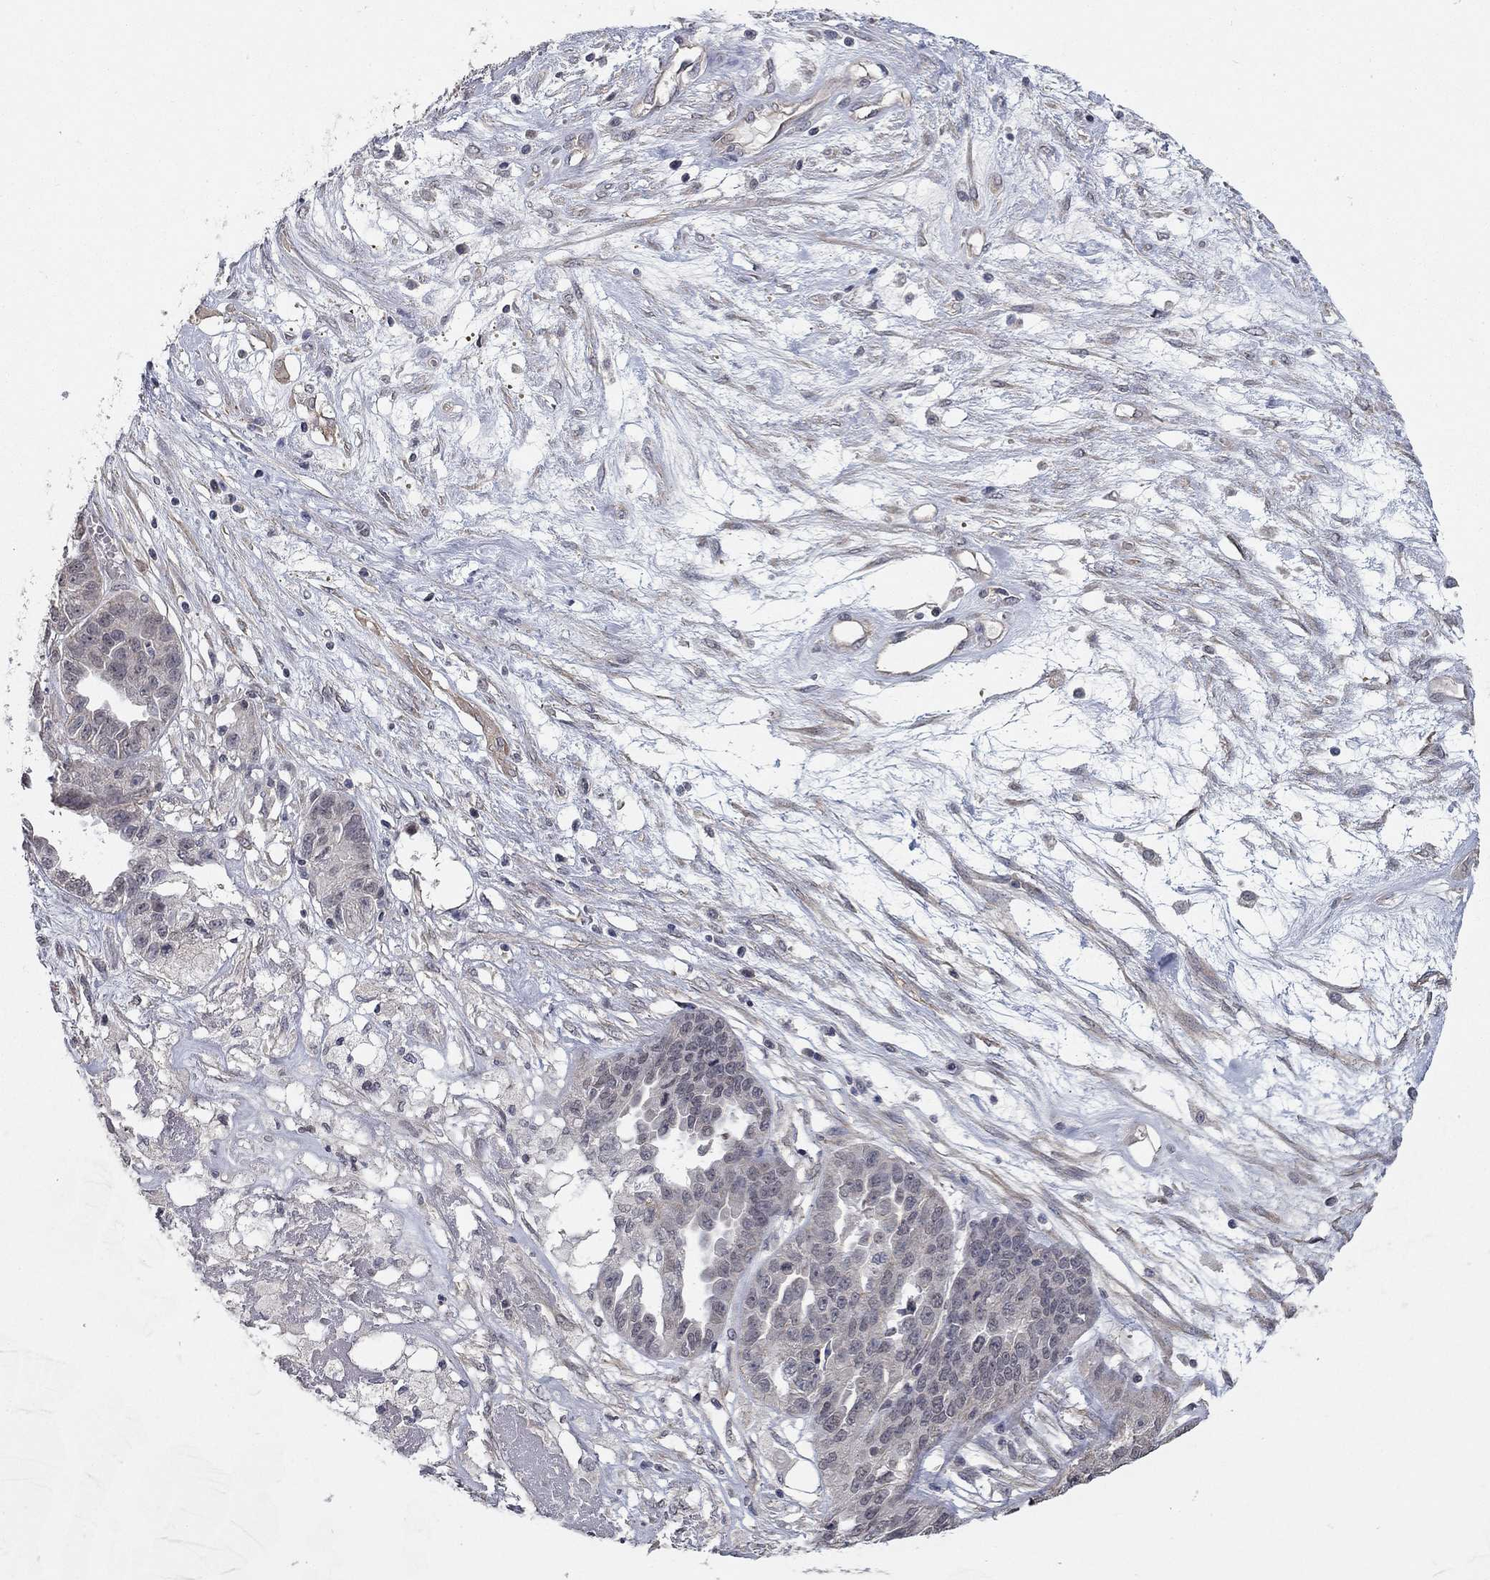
{"staining": {"intensity": "negative", "quantity": "none", "location": "none"}, "tissue": "ovarian cancer", "cell_type": "Tumor cells", "image_type": "cancer", "snomed": [{"axis": "morphology", "description": "Cystadenocarcinoma, serous, NOS"}, {"axis": "topography", "description": "Ovary"}], "caption": "Ovarian serous cystadenocarcinoma was stained to show a protein in brown. There is no significant staining in tumor cells.", "gene": "WASF3", "patient": {"sex": "female", "age": 87}}